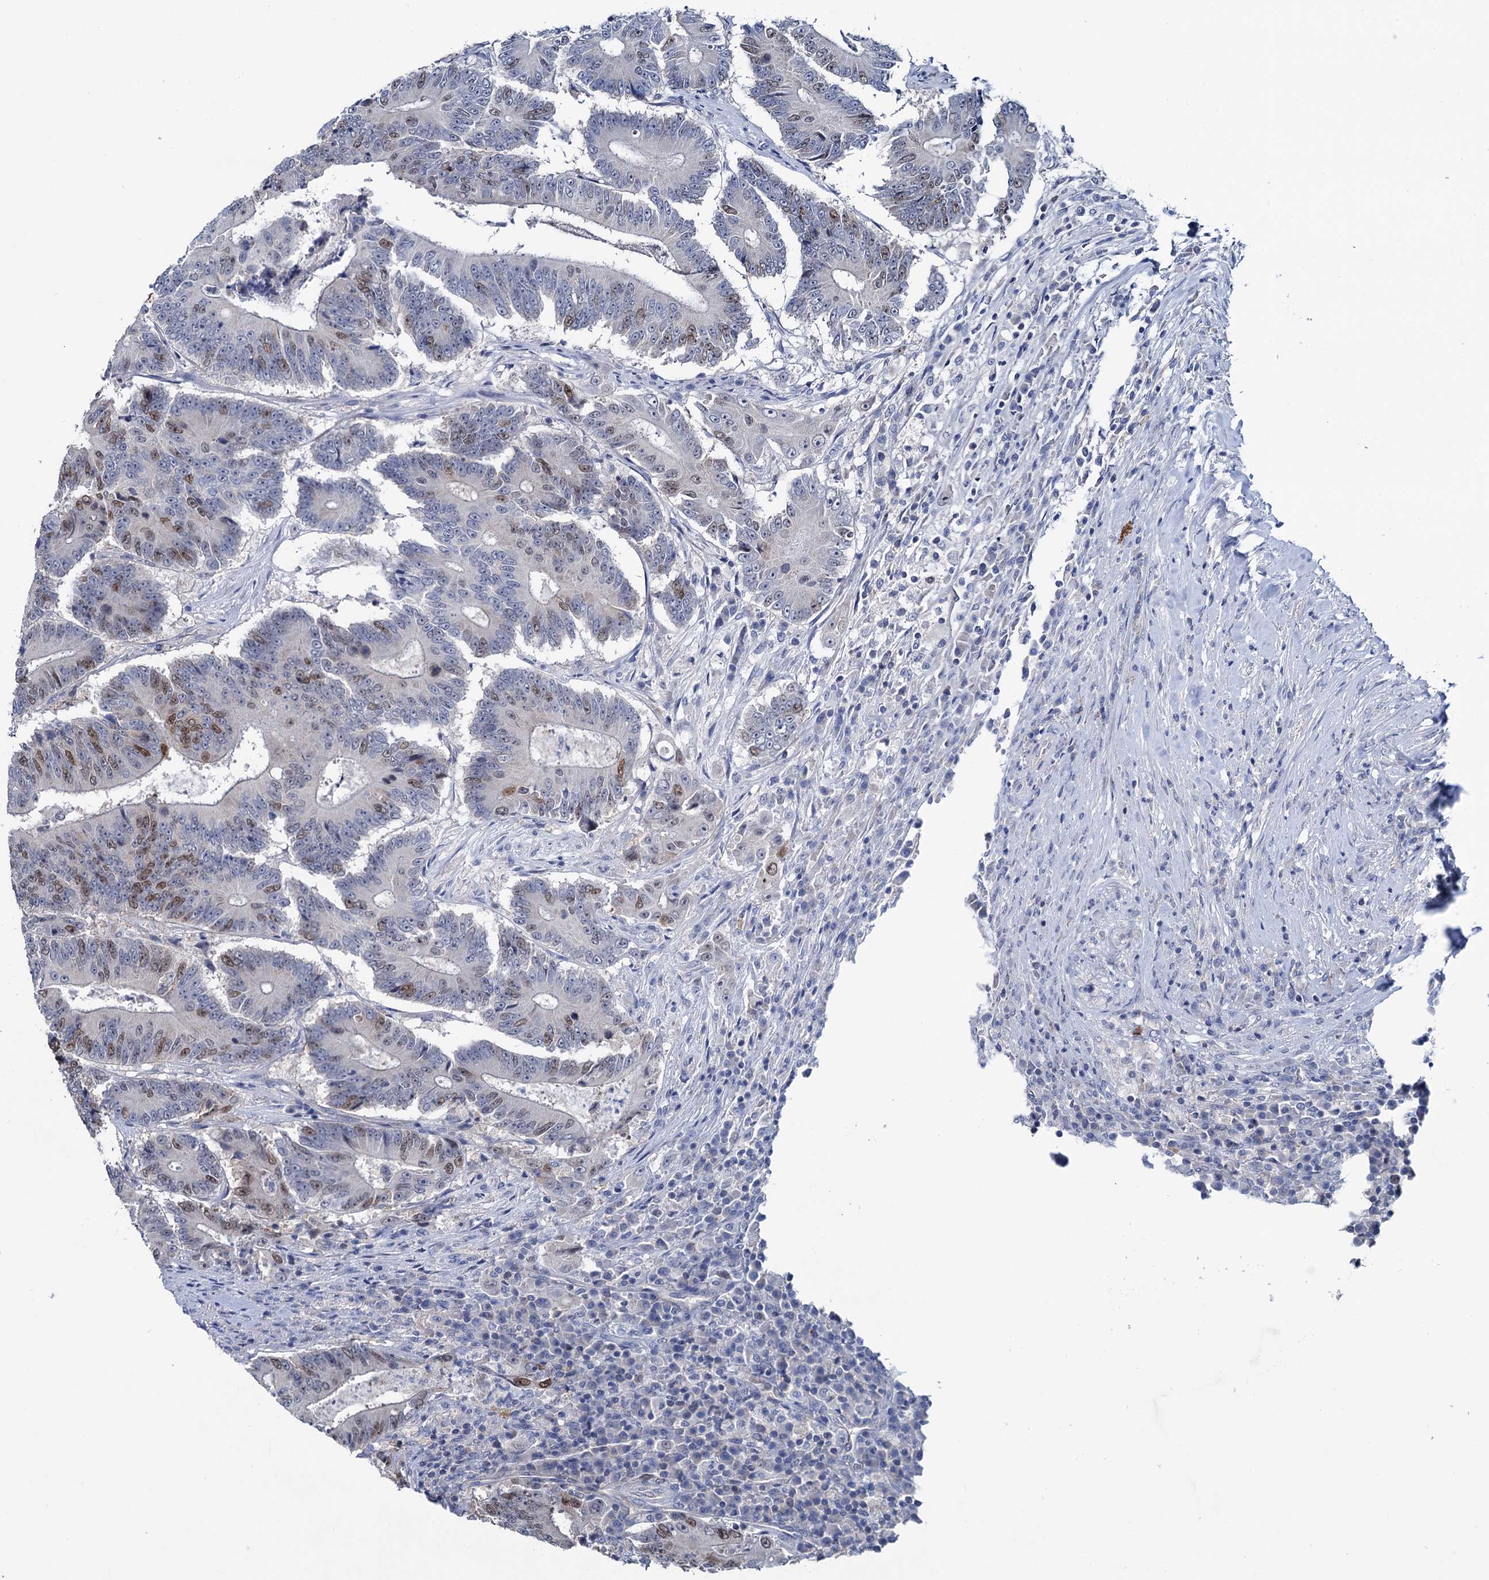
{"staining": {"intensity": "moderate", "quantity": "<25%", "location": "nuclear"}, "tissue": "colorectal cancer", "cell_type": "Tumor cells", "image_type": "cancer", "snomed": [{"axis": "morphology", "description": "Adenocarcinoma, NOS"}, {"axis": "topography", "description": "Colon"}], "caption": "Colorectal cancer stained with a brown dye displays moderate nuclear positive positivity in about <25% of tumor cells.", "gene": "FAM111B", "patient": {"sex": "male", "age": 83}}